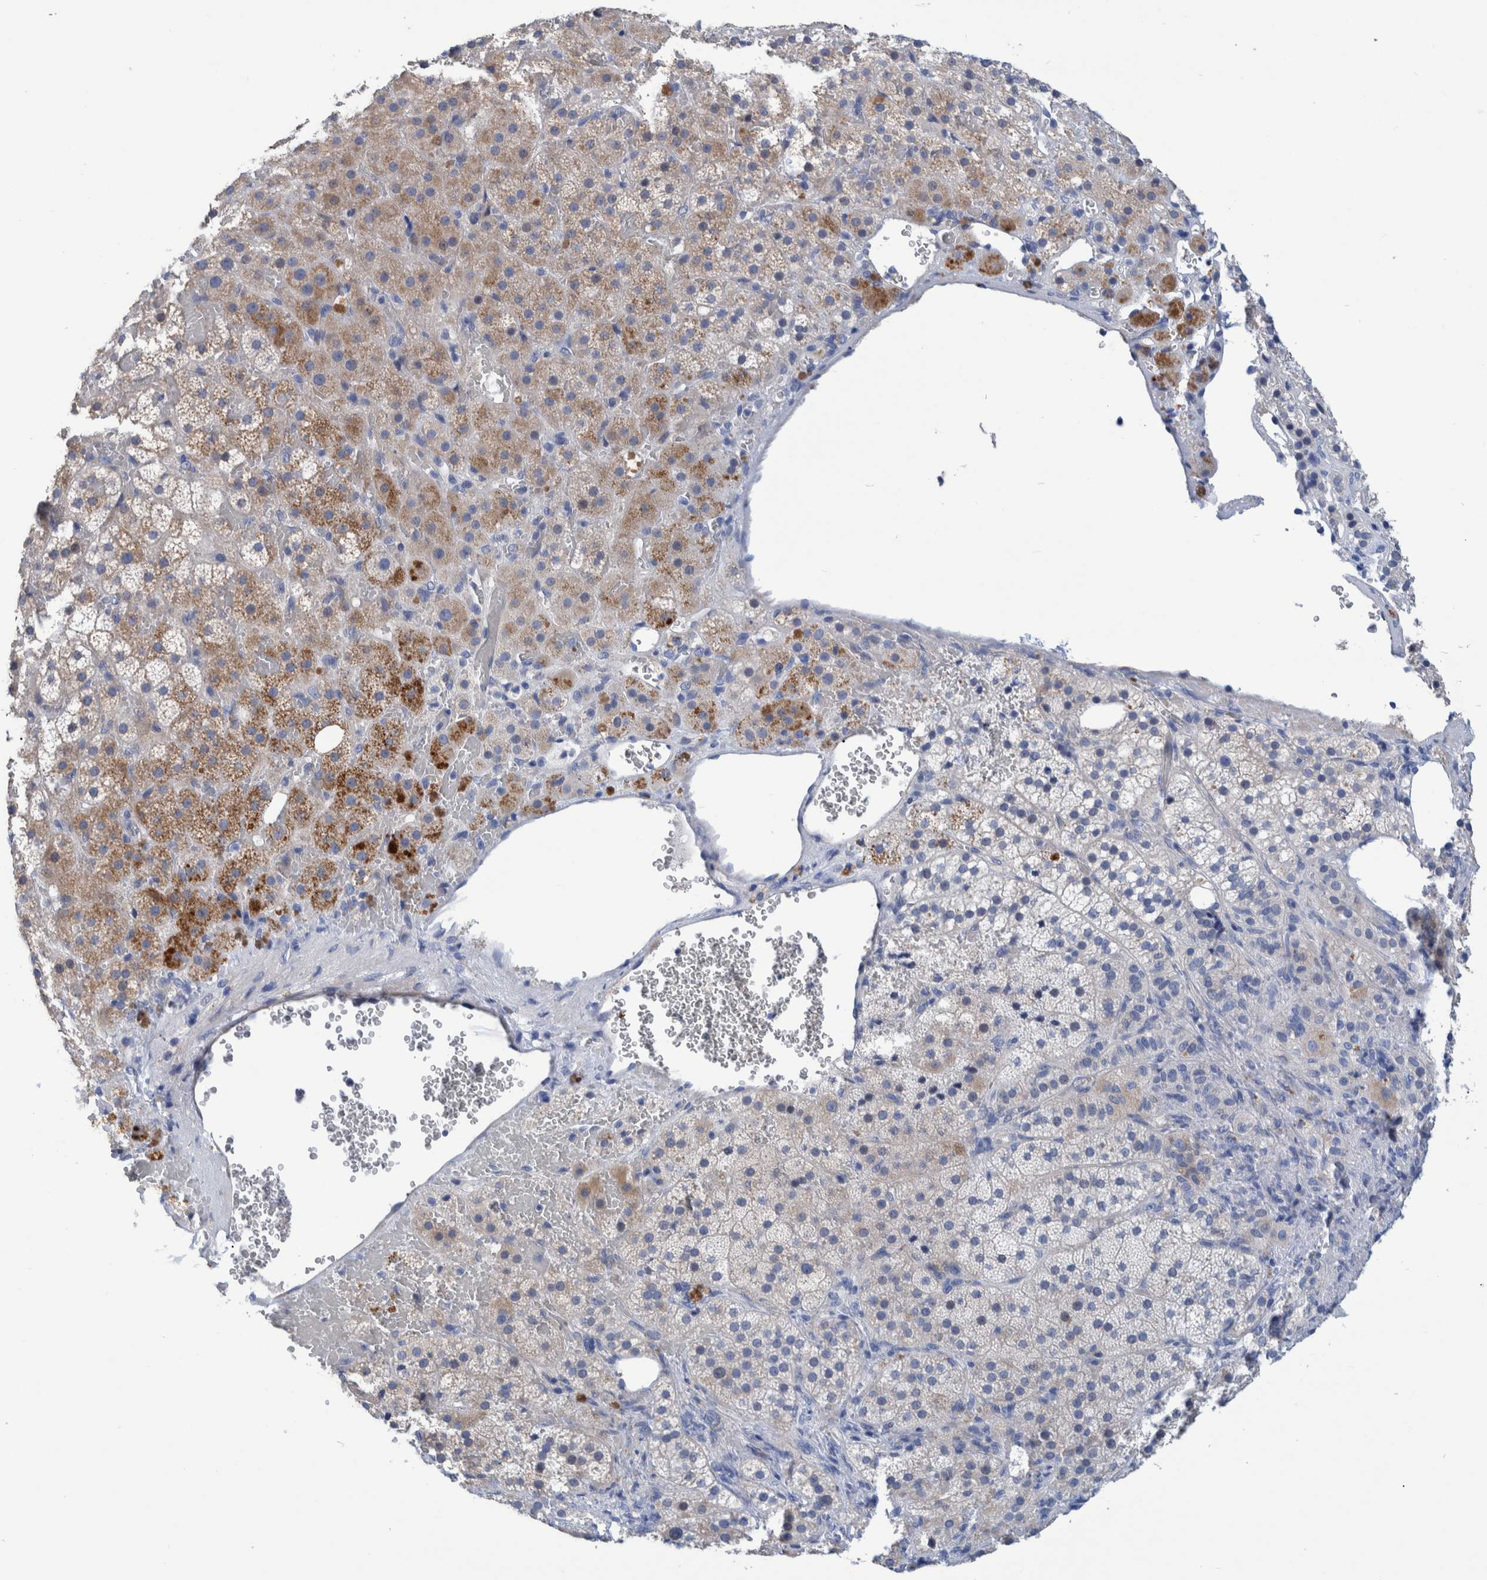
{"staining": {"intensity": "moderate", "quantity": "<25%", "location": "cytoplasmic/membranous"}, "tissue": "adrenal gland", "cell_type": "Glandular cells", "image_type": "normal", "snomed": [{"axis": "morphology", "description": "Normal tissue, NOS"}, {"axis": "topography", "description": "Adrenal gland"}], "caption": "Immunohistochemistry (IHC) histopathology image of normal adrenal gland stained for a protein (brown), which shows low levels of moderate cytoplasmic/membranous staining in approximately <25% of glandular cells.", "gene": "MKS1", "patient": {"sex": "female", "age": 59}}